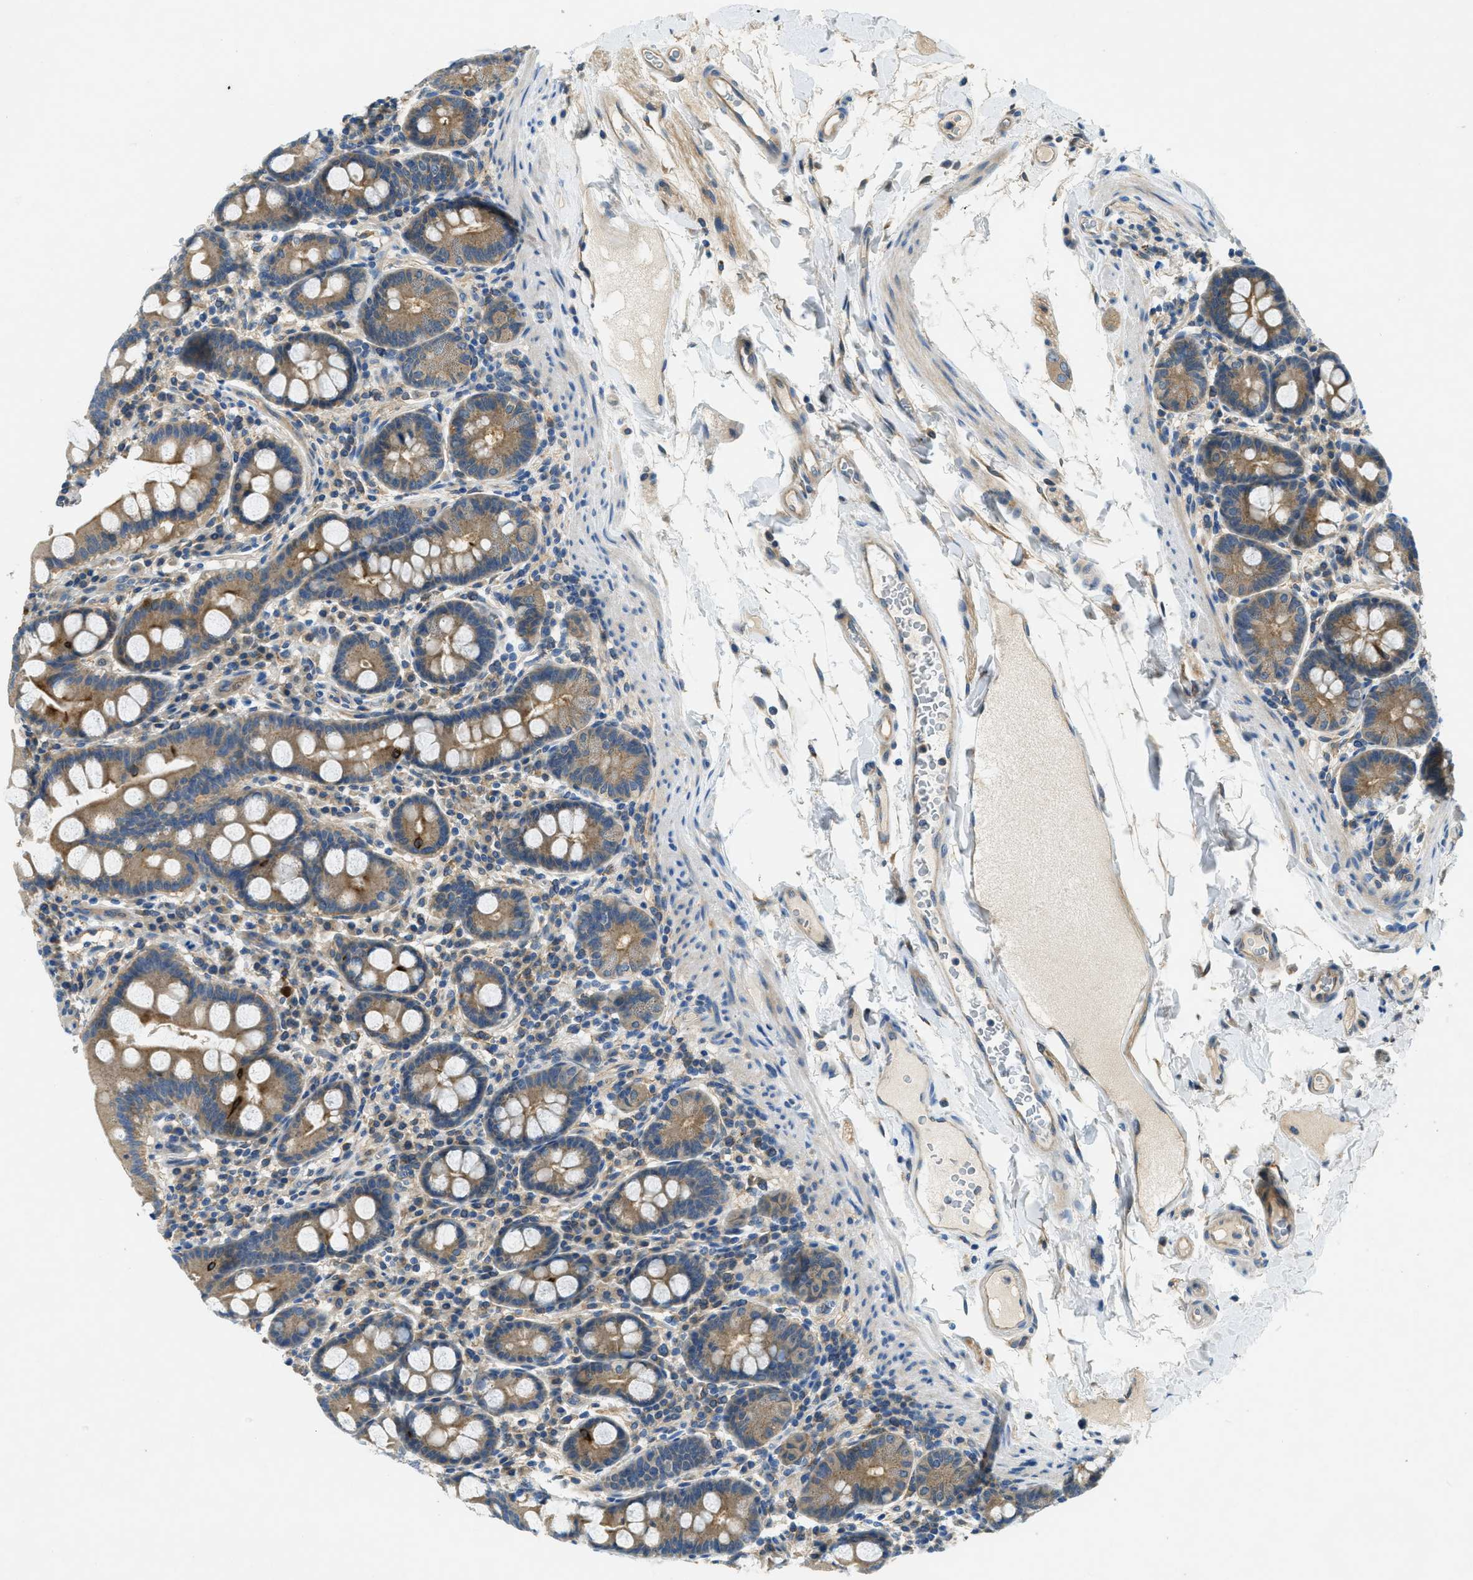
{"staining": {"intensity": "moderate", "quantity": ">75%", "location": "cytoplasmic/membranous"}, "tissue": "duodenum", "cell_type": "Glandular cells", "image_type": "normal", "snomed": [{"axis": "morphology", "description": "Normal tissue, NOS"}, {"axis": "topography", "description": "Duodenum"}], "caption": "This image demonstrates benign duodenum stained with immunohistochemistry to label a protein in brown. The cytoplasmic/membranous of glandular cells show moderate positivity for the protein. Nuclei are counter-stained blue.", "gene": "RIPK2", "patient": {"sex": "male", "age": 50}}